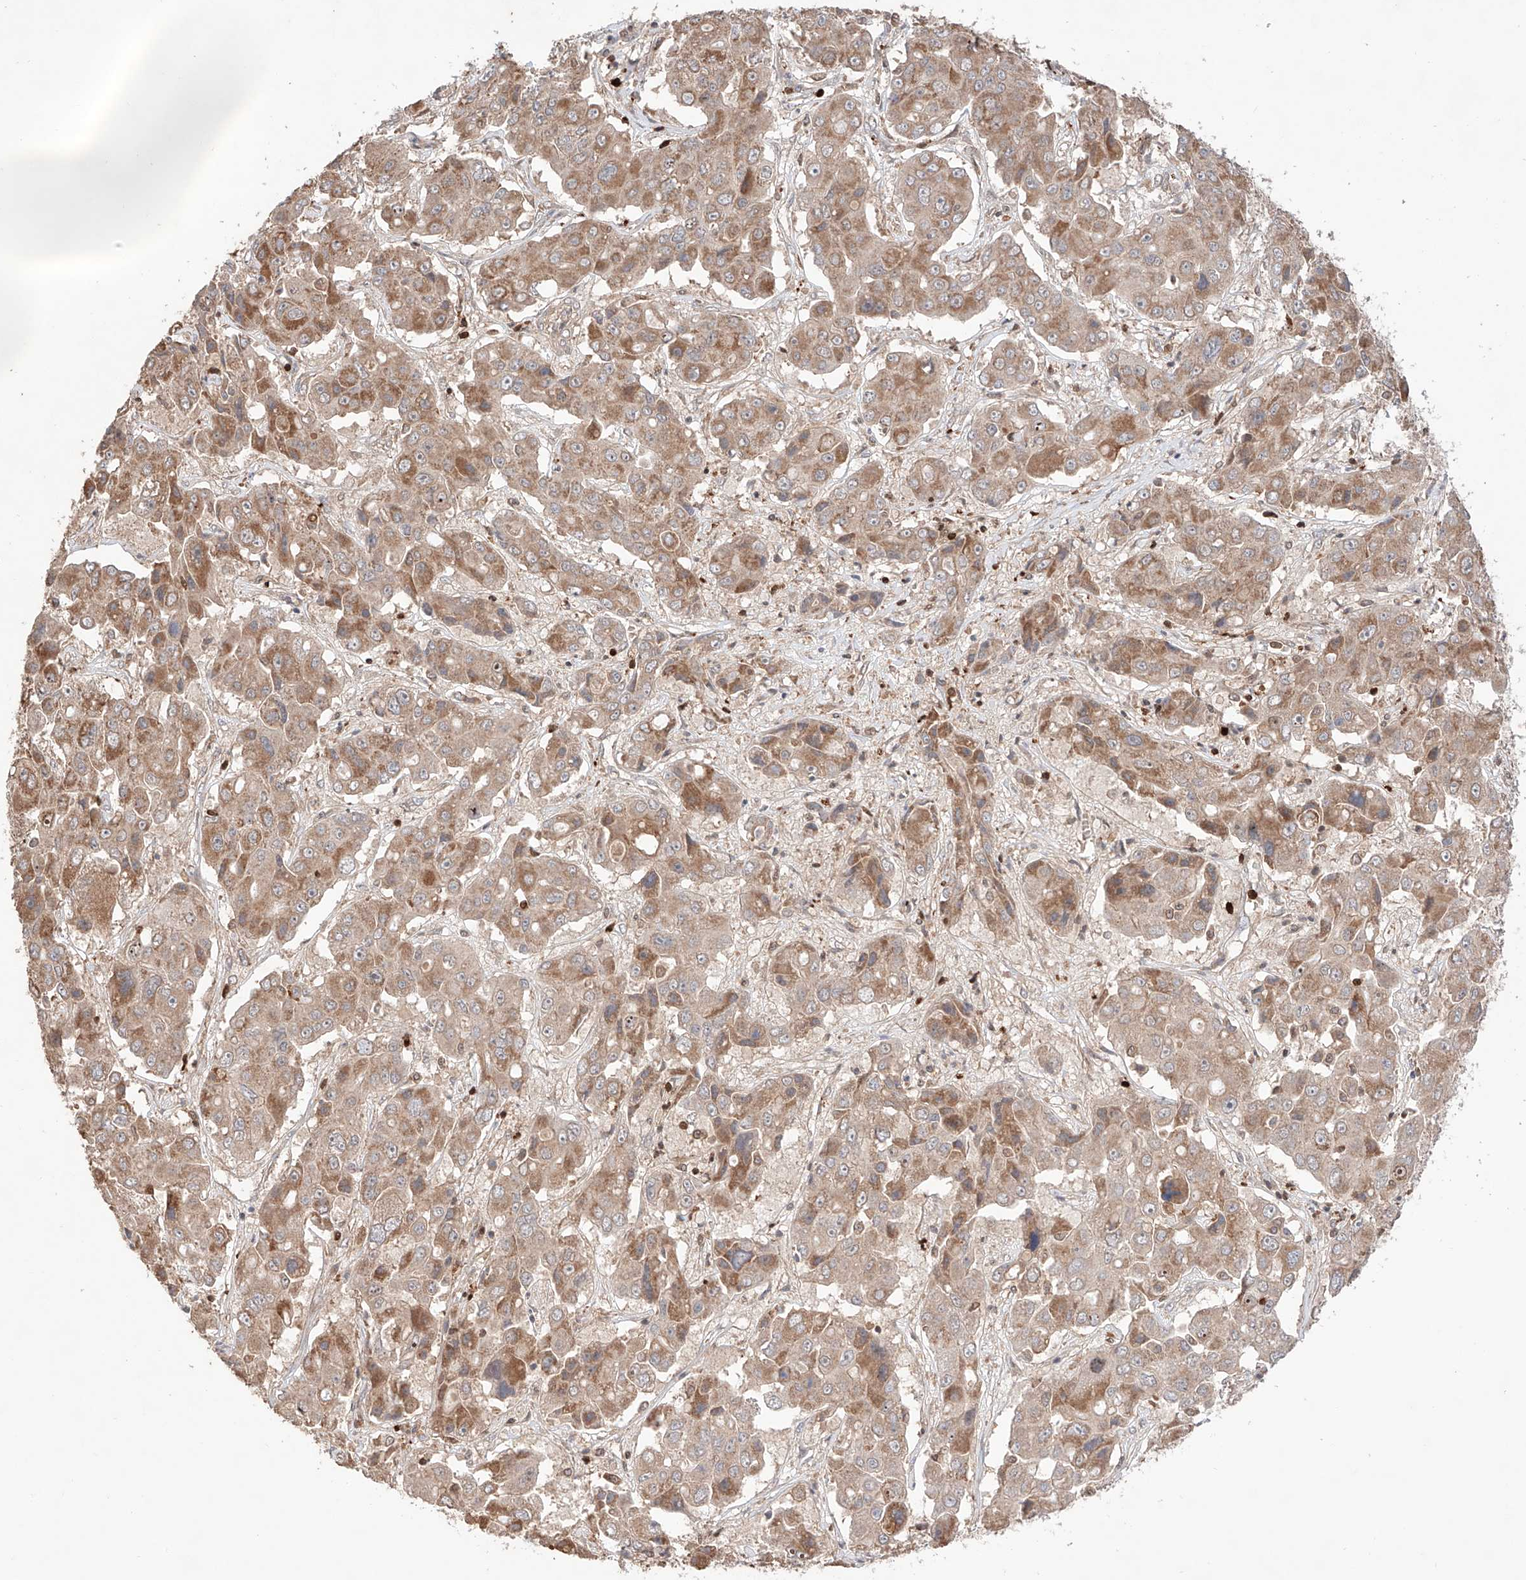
{"staining": {"intensity": "moderate", "quantity": ">75%", "location": "cytoplasmic/membranous"}, "tissue": "liver cancer", "cell_type": "Tumor cells", "image_type": "cancer", "snomed": [{"axis": "morphology", "description": "Cholangiocarcinoma"}, {"axis": "topography", "description": "Liver"}], "caption": "The histopathology image reveals staining of liver cancer, revealing moderate cytoplasmic/membranous protein positivity (brown color) within tumor cells.", "gene": "IGSF22", "patient": {"sex": "male", "age": 67}}